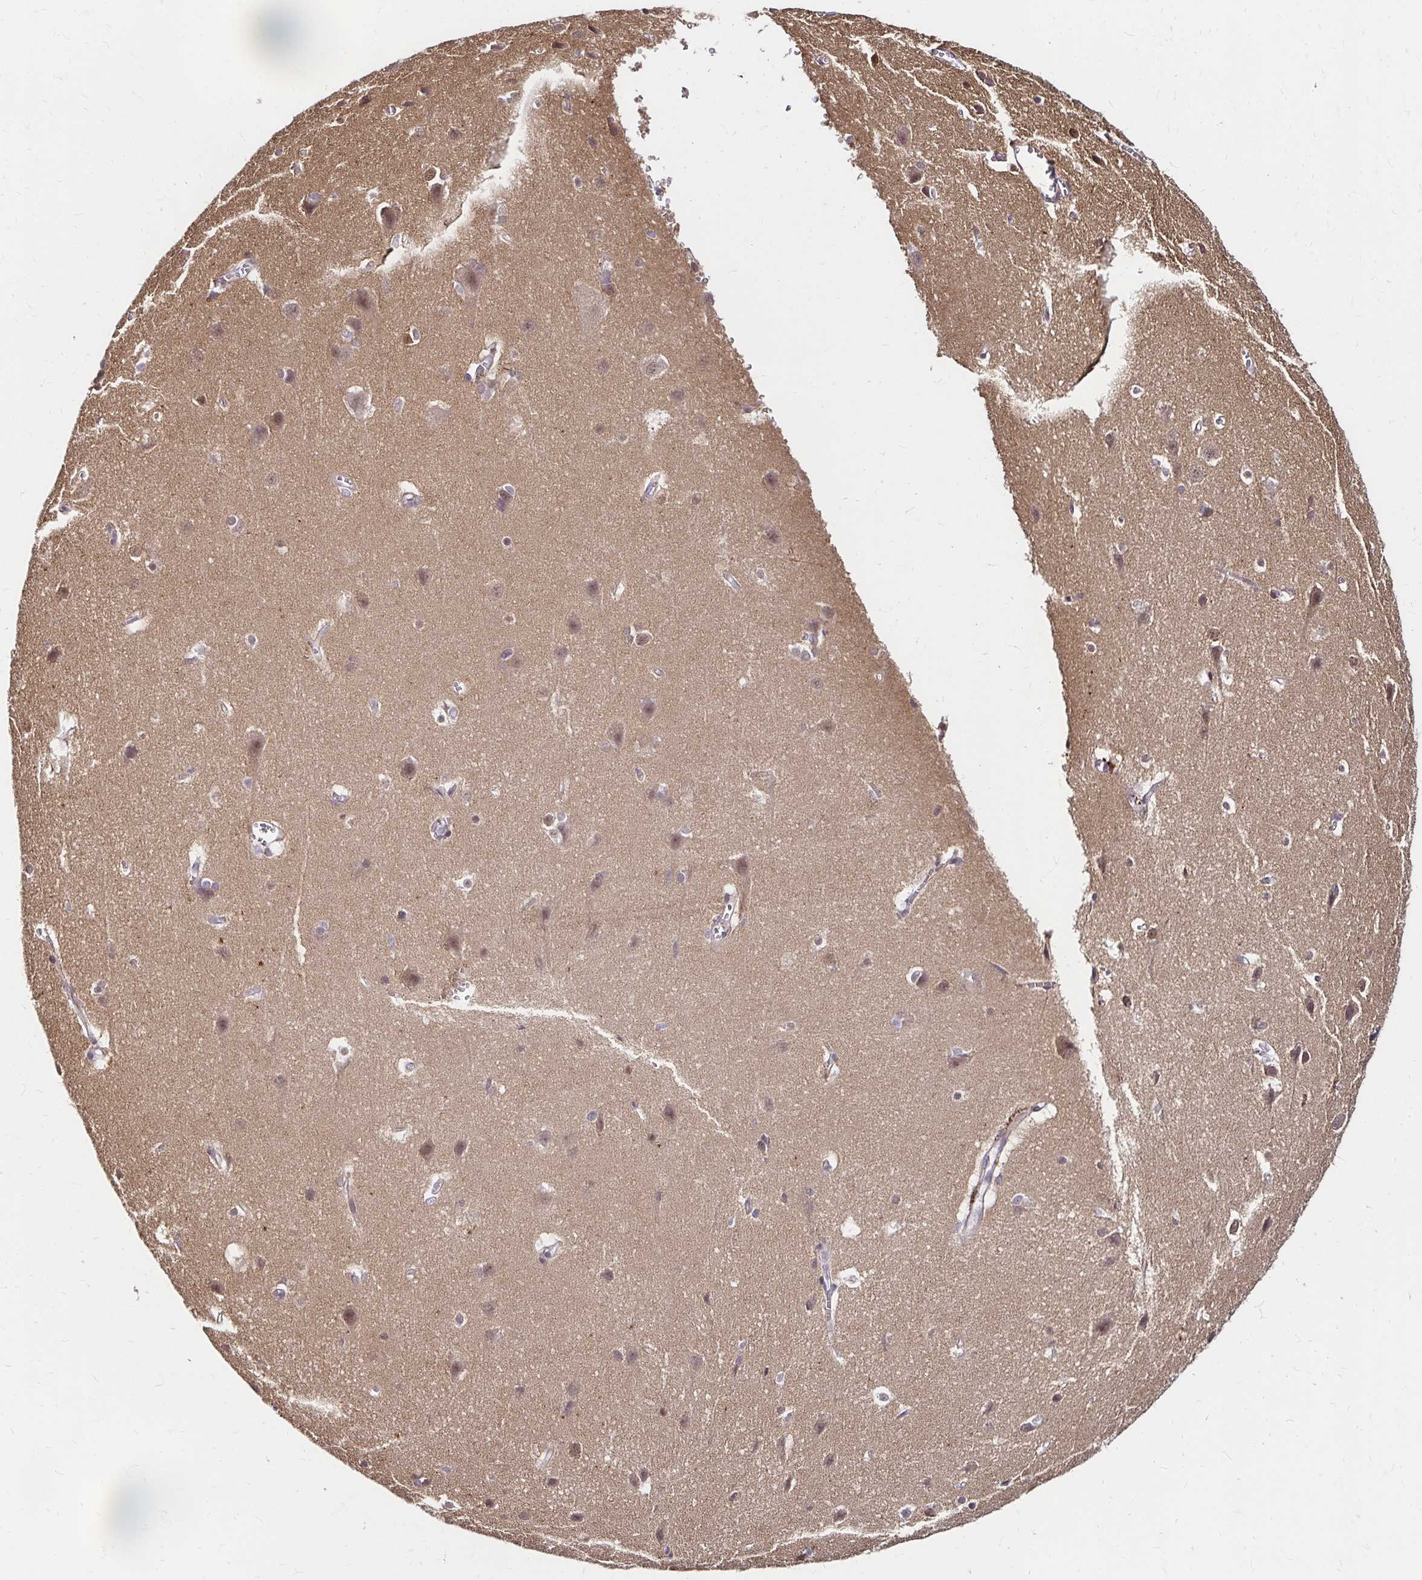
{"staining": {"intensity": "negative", "quantity": "none", "location": "none"}, "tissue": "cerebral cortex", "cell_type": "Endothelial cells", "image_type": "normal", "snomed": [{"axis": "morphology", "description": "Normal tissue, NOS"}, {"axis": "topography", "description": "Cerebral cortex"}], "caption": "Immunohistochemical staining of normal human cerebral cortex shows no significant staining in endothelial cells. Brightfield microscopy of immunohistochemistry stained with DAB (3,3'-diaminobenzidine) (brown) and hematoxylin (blue), captured at high magnification.", "gene": "GUCY1A1", "patient": {"sex": "male", "age": 37}}